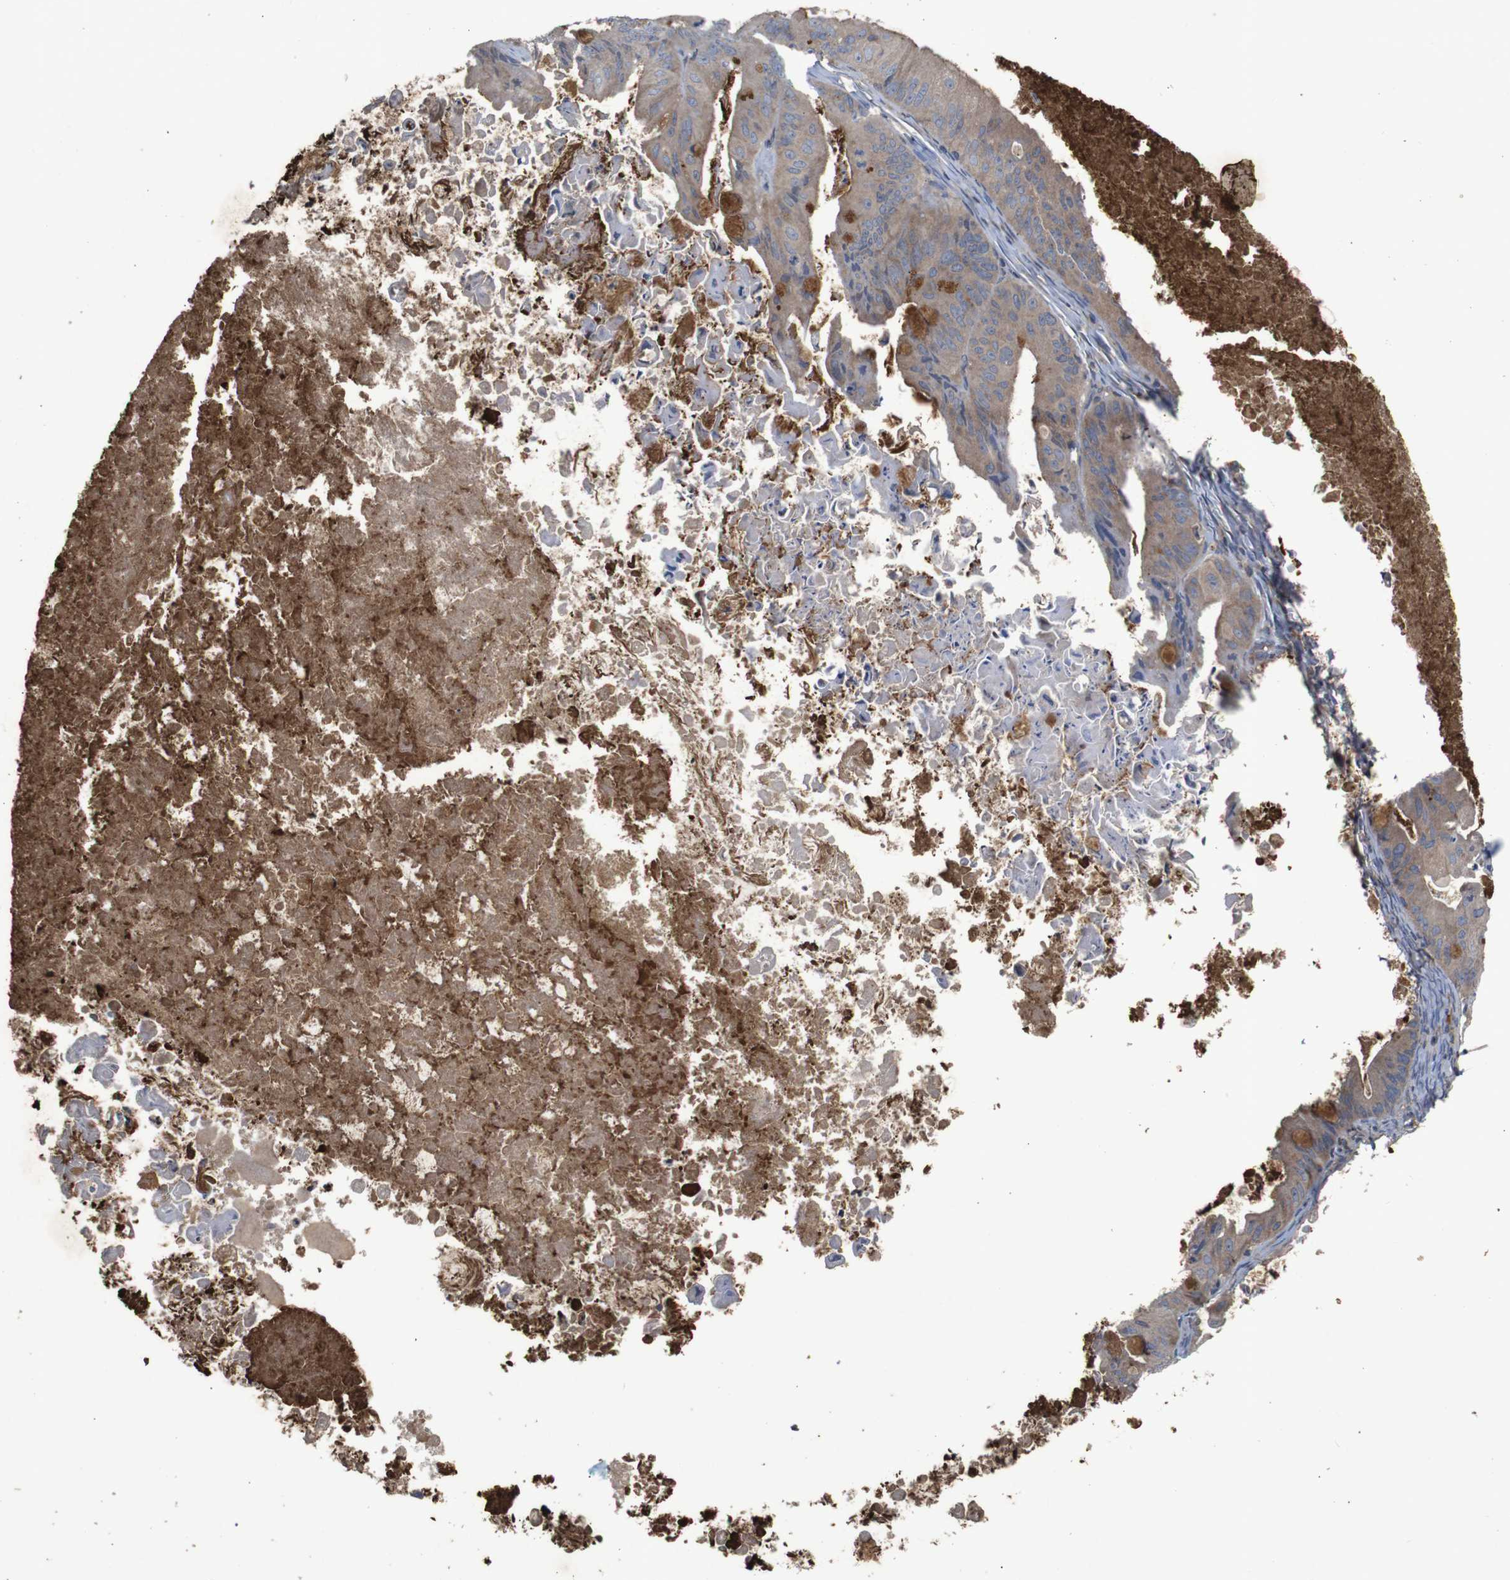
{"staining": {"intensity": "weak", "quantity": ">75%", "location": "cytoplasmic/membranous"}, "tissue": "ovarian cancer", "cell_type": "Tumor cells", "image_type": "cancer", "snomed": [{"axis": "morphology", "description": "Cystadenocarcinoma, mucinous, NOS"}, {"axis": "topography", "description": "Ovary"}], "caption": "Protein staining of ovarian cancer tissue reveals weak cytoplasmic/membranous expression in approximately >75% of tumor cells. Nuclei are stained in blue.", "gene": "PTPN1", "patient": {"sex": "female", "age": 37}}